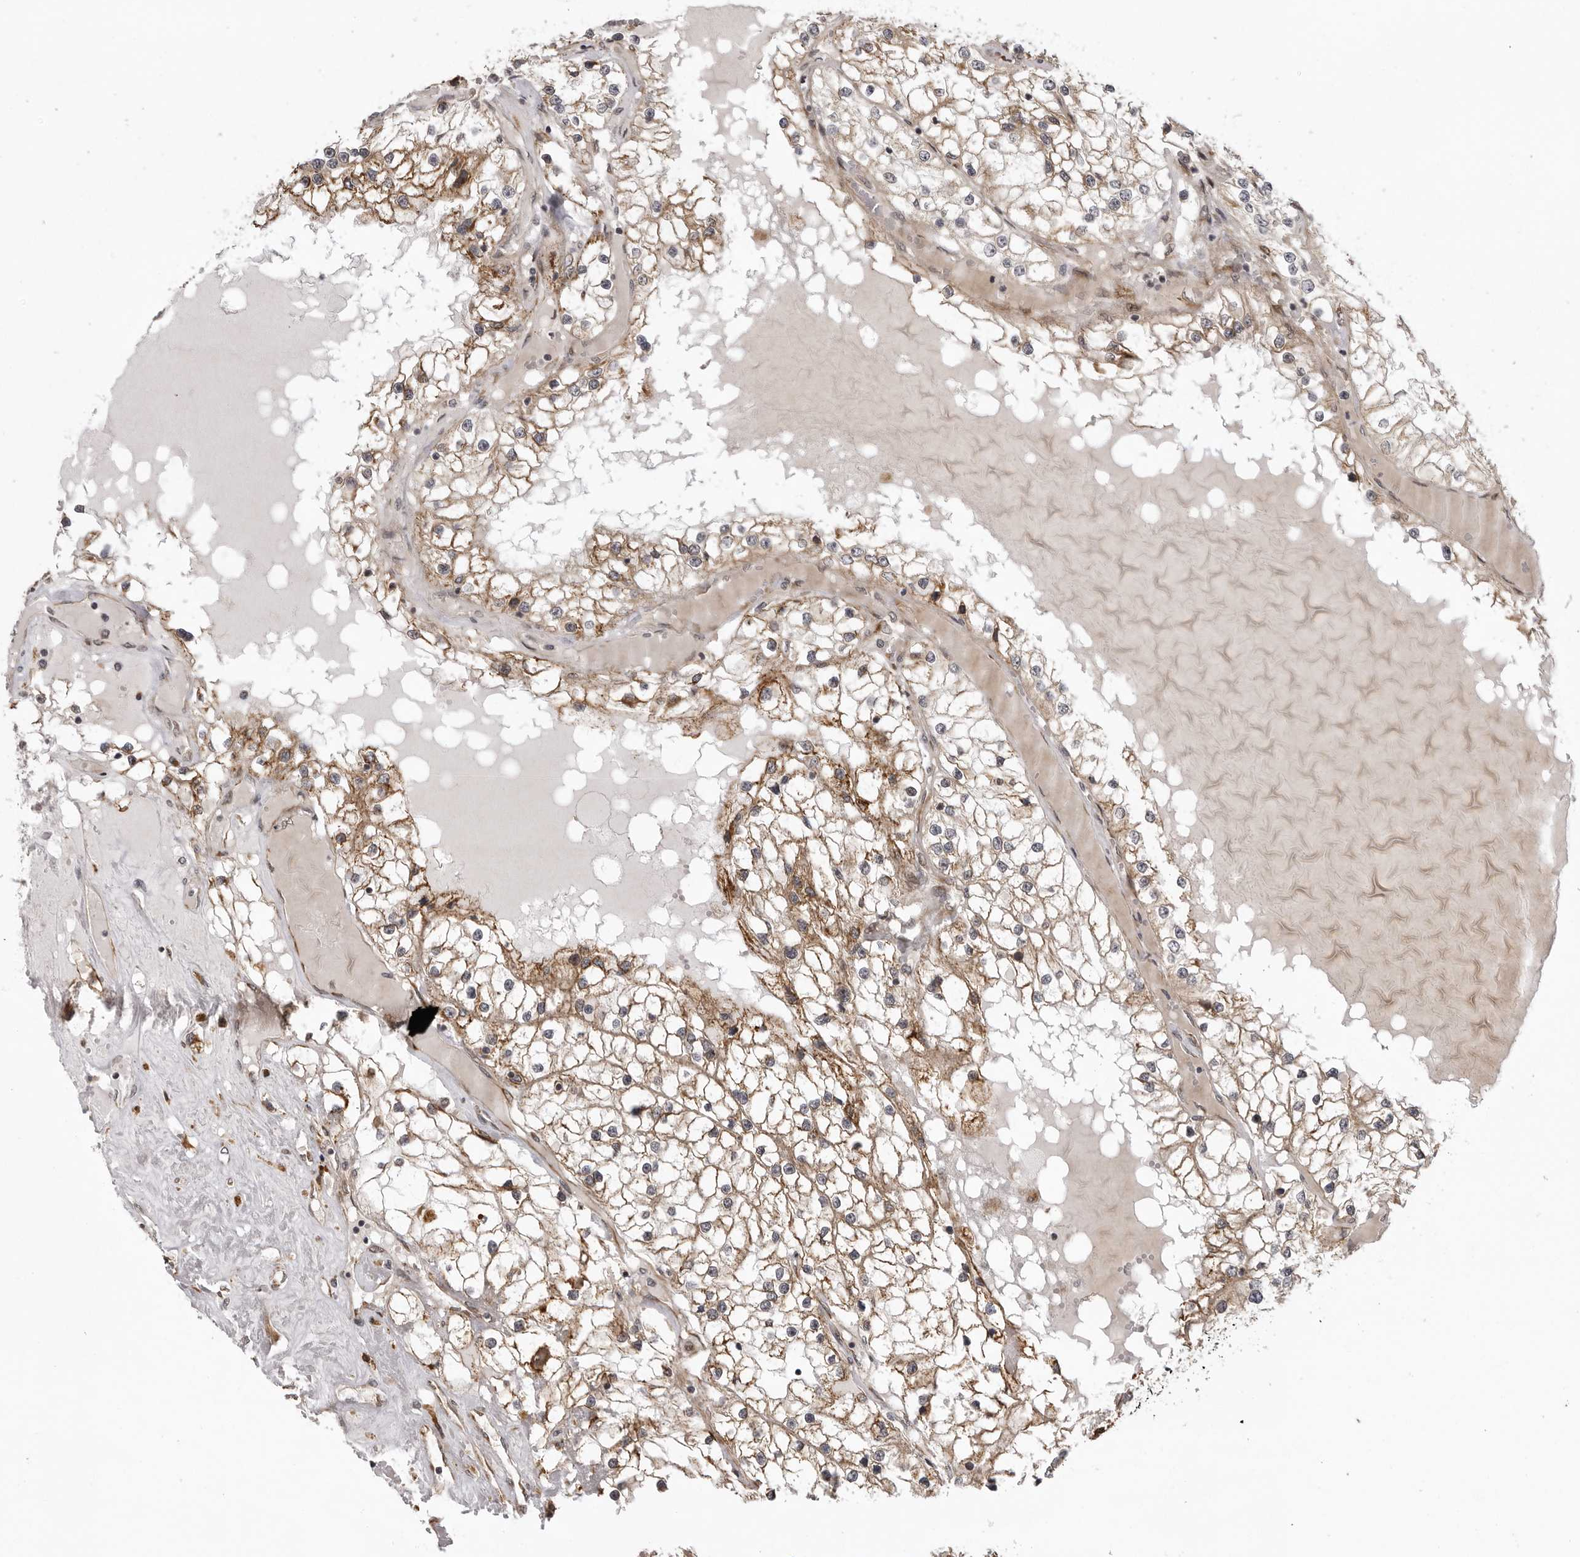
{"staining": {"intensity": "strong", "quantity": "25%-75%", "location": "cytoplasmic/membranous"}, "tissue": "renal cancer", "cell_type": "Tumor cells", "image_type": "cancer", "snomed": [{"axis": "morphology", "description": "Adenocarcinoma, NOS"}, {"axis": "topography", "description": "Kidney"}], "caption": "Strong cytoplasmic/membranous protein staining is seen in approximately 25%-75% of tumor cells in renal cancer (adenocarcinoma).", "gene": "DNAH14", "patient": {"sex": "male", "age": 68}}